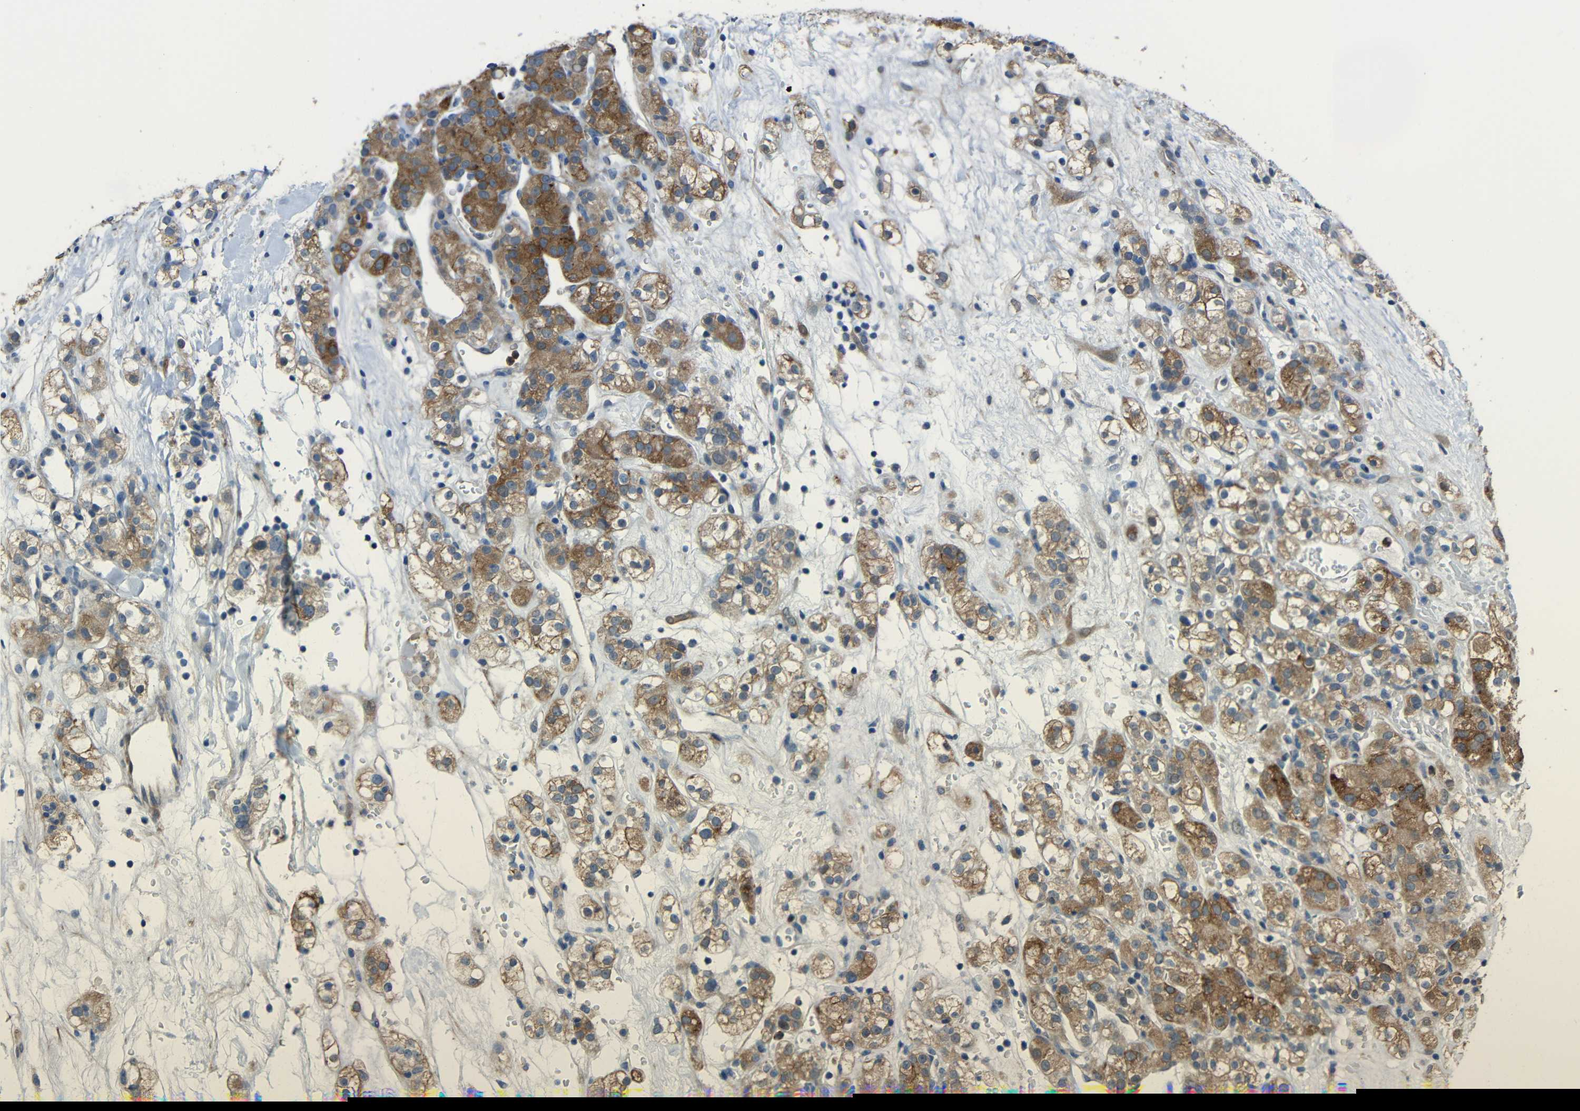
{"staining": {"intensity": "moderate", "quantity": ">75%", "location": "cytoplasmic/membranous"}, "tissue": "renal cancer", "cell_type": "Tumor cells", "image_type": "cancer", "snomed": [{"axis": "morphology", "description": "Normal tissue, NOS"}, {"axis": "morphology", "description": "Adenocarcinoma, NOS"}, {"axis": "topography", "description": "Kidney"}], "caption": "Immunohistochemical staining of renal cancer demonstrates moderate cytoplasmic/membranous protein positivity in approximately >75% of tumor cells. (IHC, brightfield microscopy, high magnification).", "gene": "STBD1", "patient": {"sex": "male", "age": 61}}